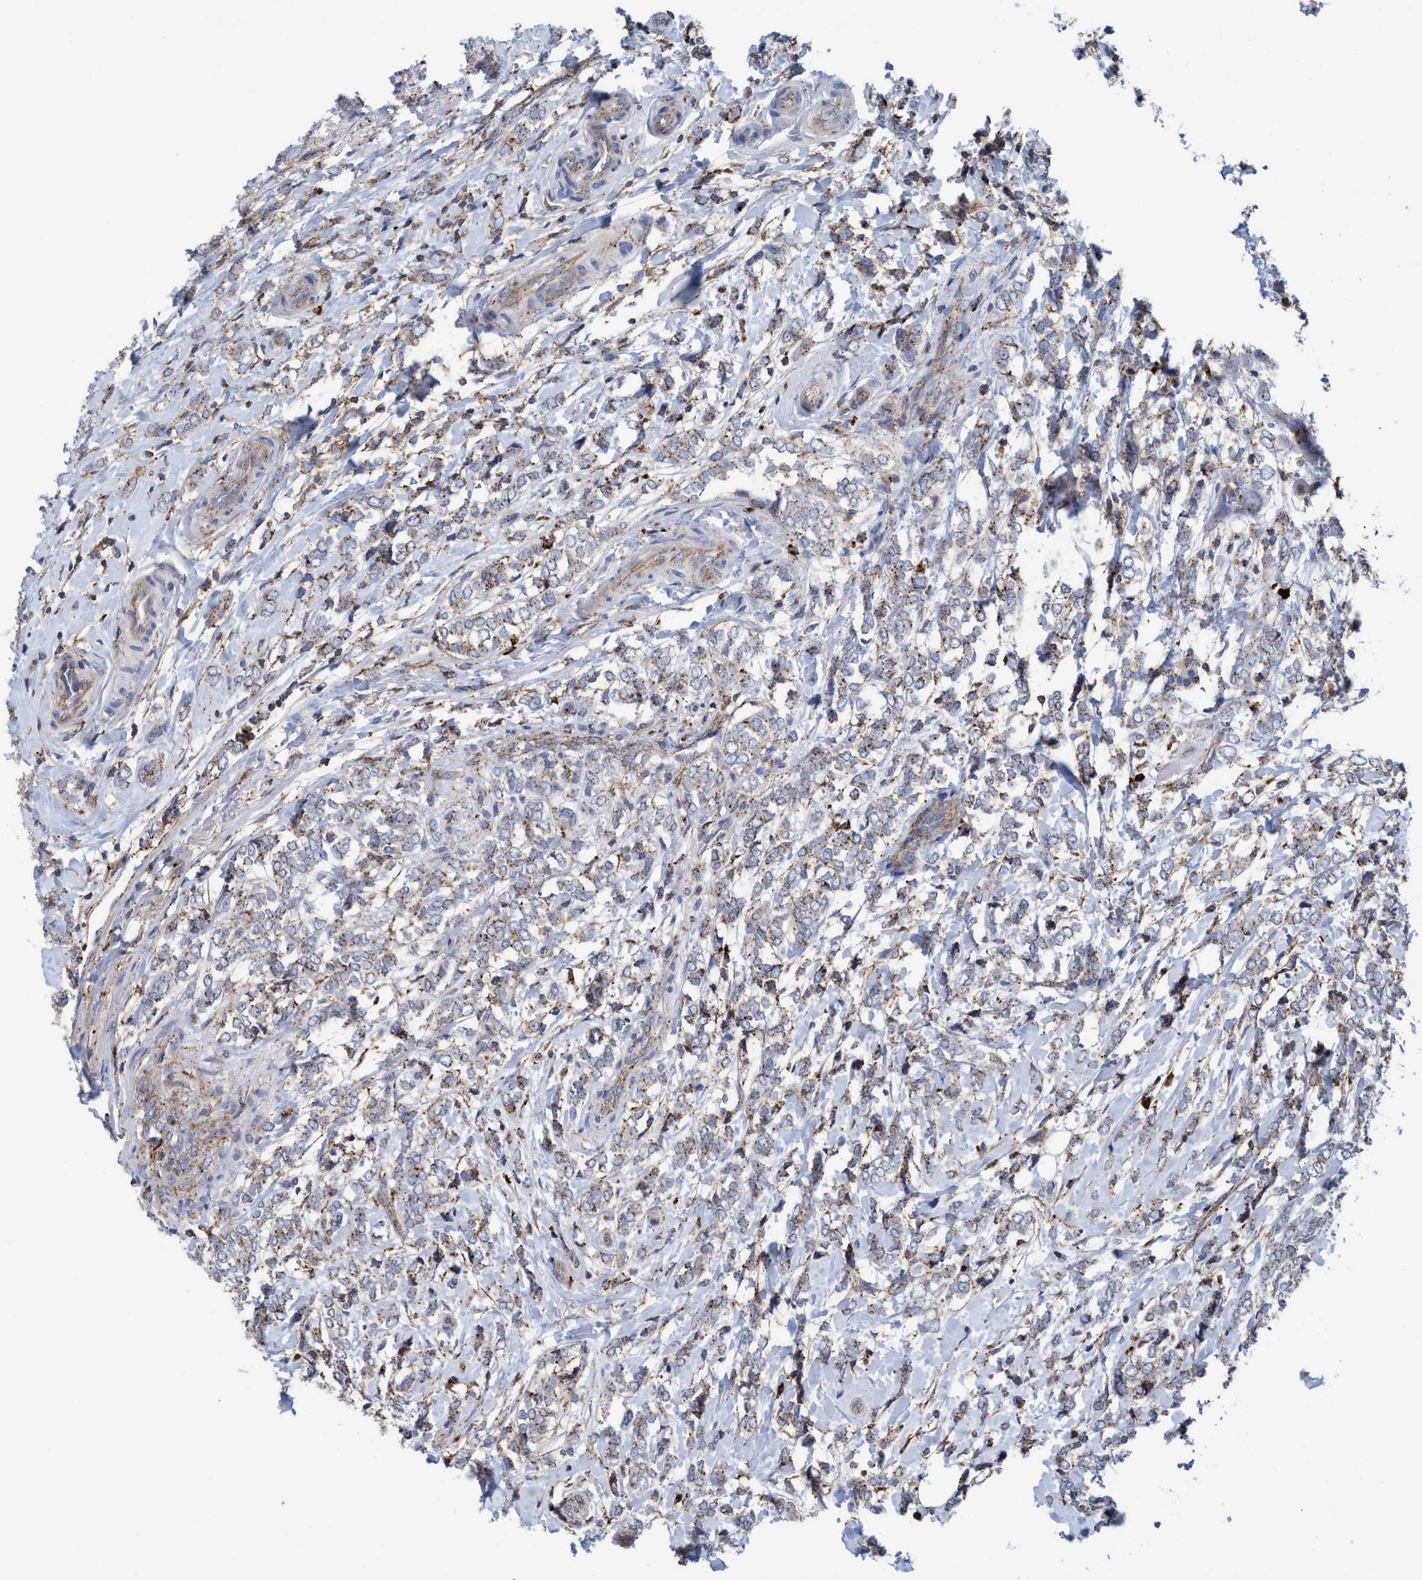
{"staining": {"intensity": "moderate", "quantity": "25%-75%", "location": "cytoplasmic/membranous"}, "tissue": "breast cancer", "cell_type": "Tumor cells", "image_type": "cancer", "snomed": [{"axis": "morphology", "description": "Normal tissue, NOS"}, {"axis": "morphology", "description": "Lobular carcinoma"}, {"axis": "topography", "description": "Breast"}], "caption": "Immunohistochemistry (IHC) staining of breast lobular carcinoma, which shows medium levels of moderate cytoplasmic/membranous staining in about 25%-75% of tumor cells indicating moderate cytoplasmic/membranous protein staining. The staining was performed using DAB (brown) for protein detection and nuclei were counterstained in hematoxylin (blue).", "gene": "TRIM65", "patient": {"sex": "female", "age": 47}}